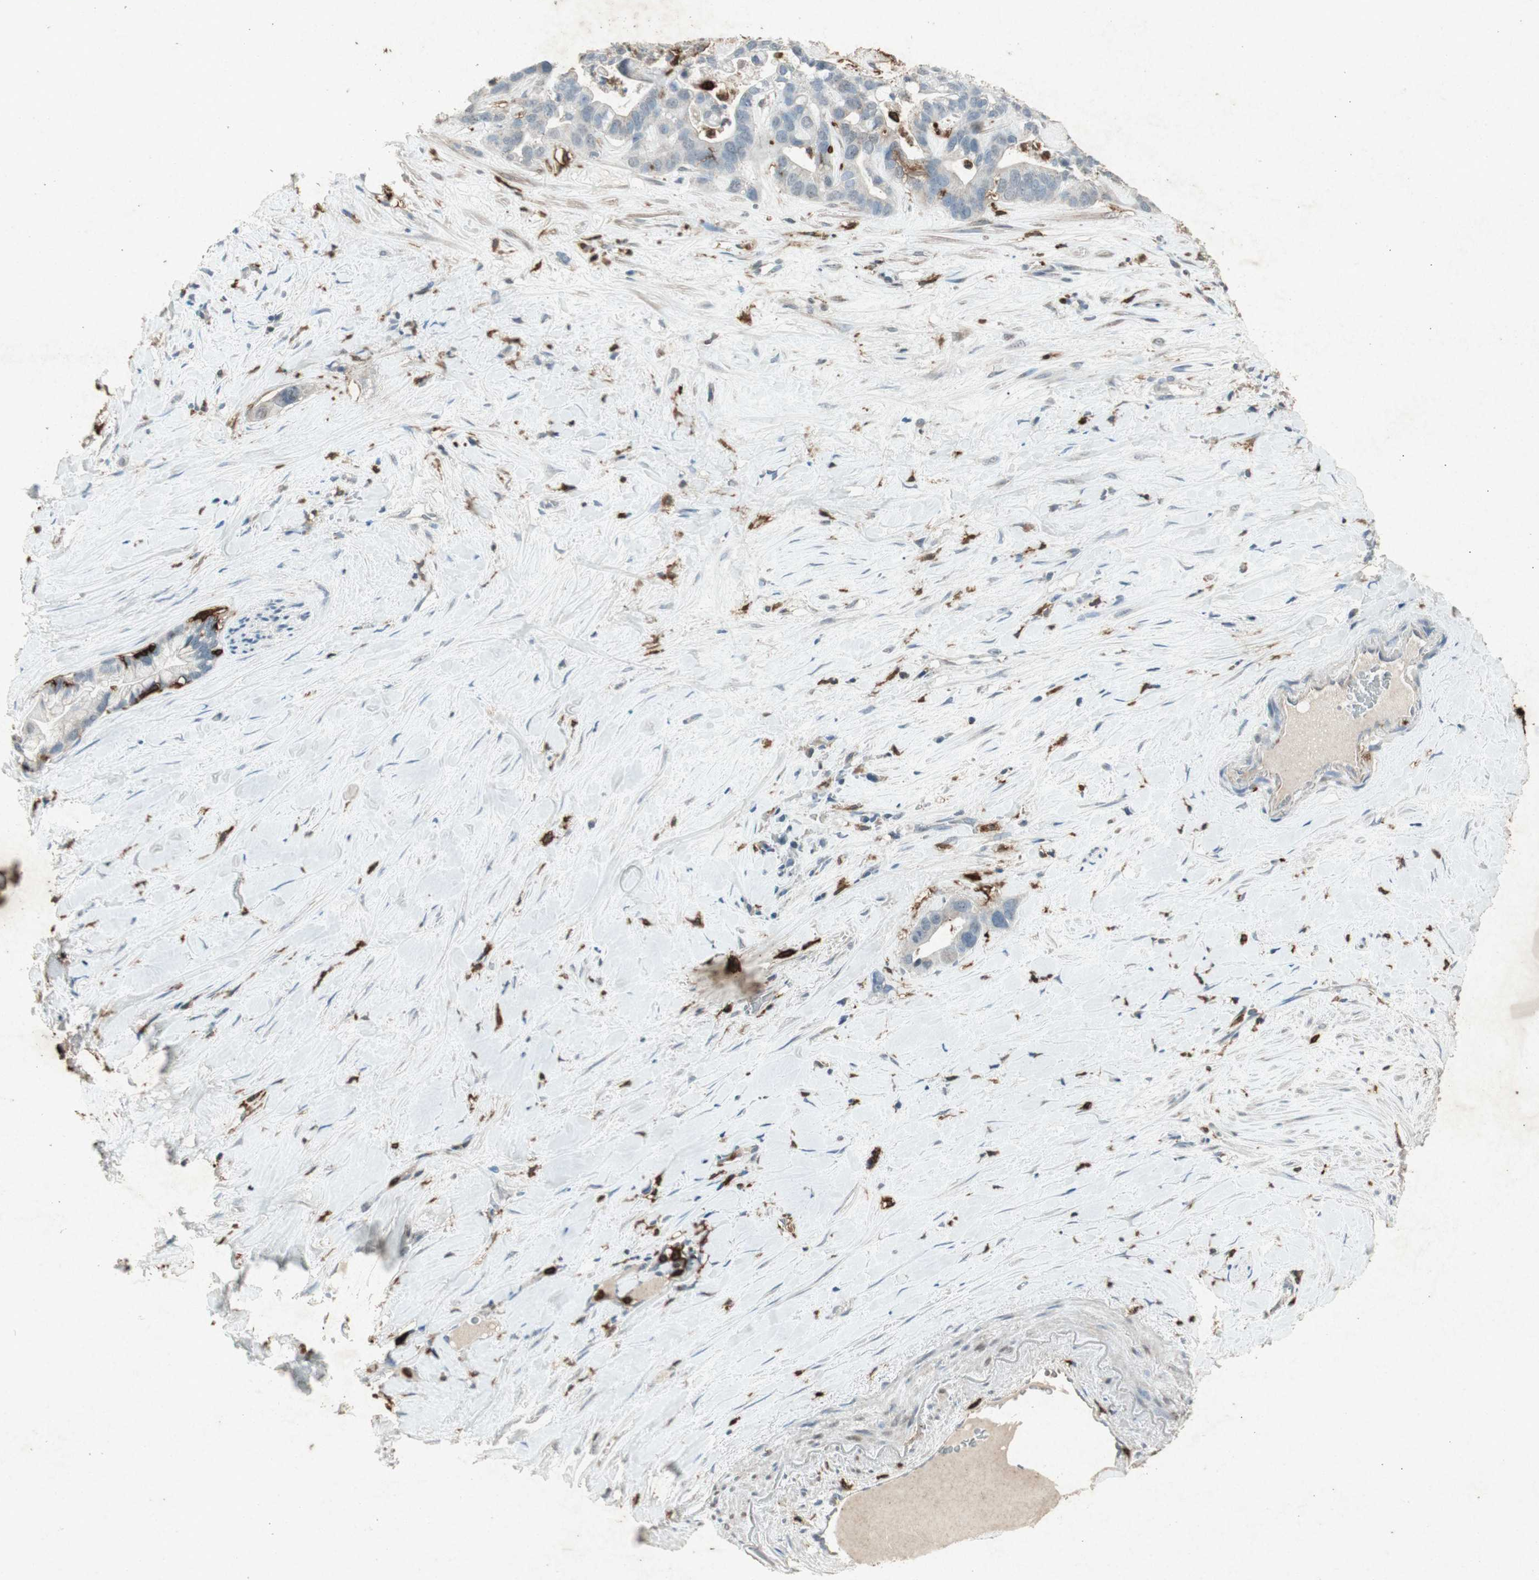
{"staining": {"intensity": "weak", "quantity": "25%-75%", "location": "cytoplasmic/membranous"}, "tissue": "liver cancer", "cell_type": "Tumor cells", "image_type": "cancer", "snomed": [{"axis": "morphology", "description": "Cholangiocarcinoma"}, {"axis": "topography", "description": "Liver"}], "caption": "IHC (DAB) staining of human liver cancer (cholangiocarcinoma) demonstrates weak cytoplasmic/membranous protein positivity in approximately 25%-75% of tumor cells. (brown staining indicates protein expression, while blue staining denotes nuclei).", "gene": "TYROBP", "patient": {"sex": "female", "age": 65}}